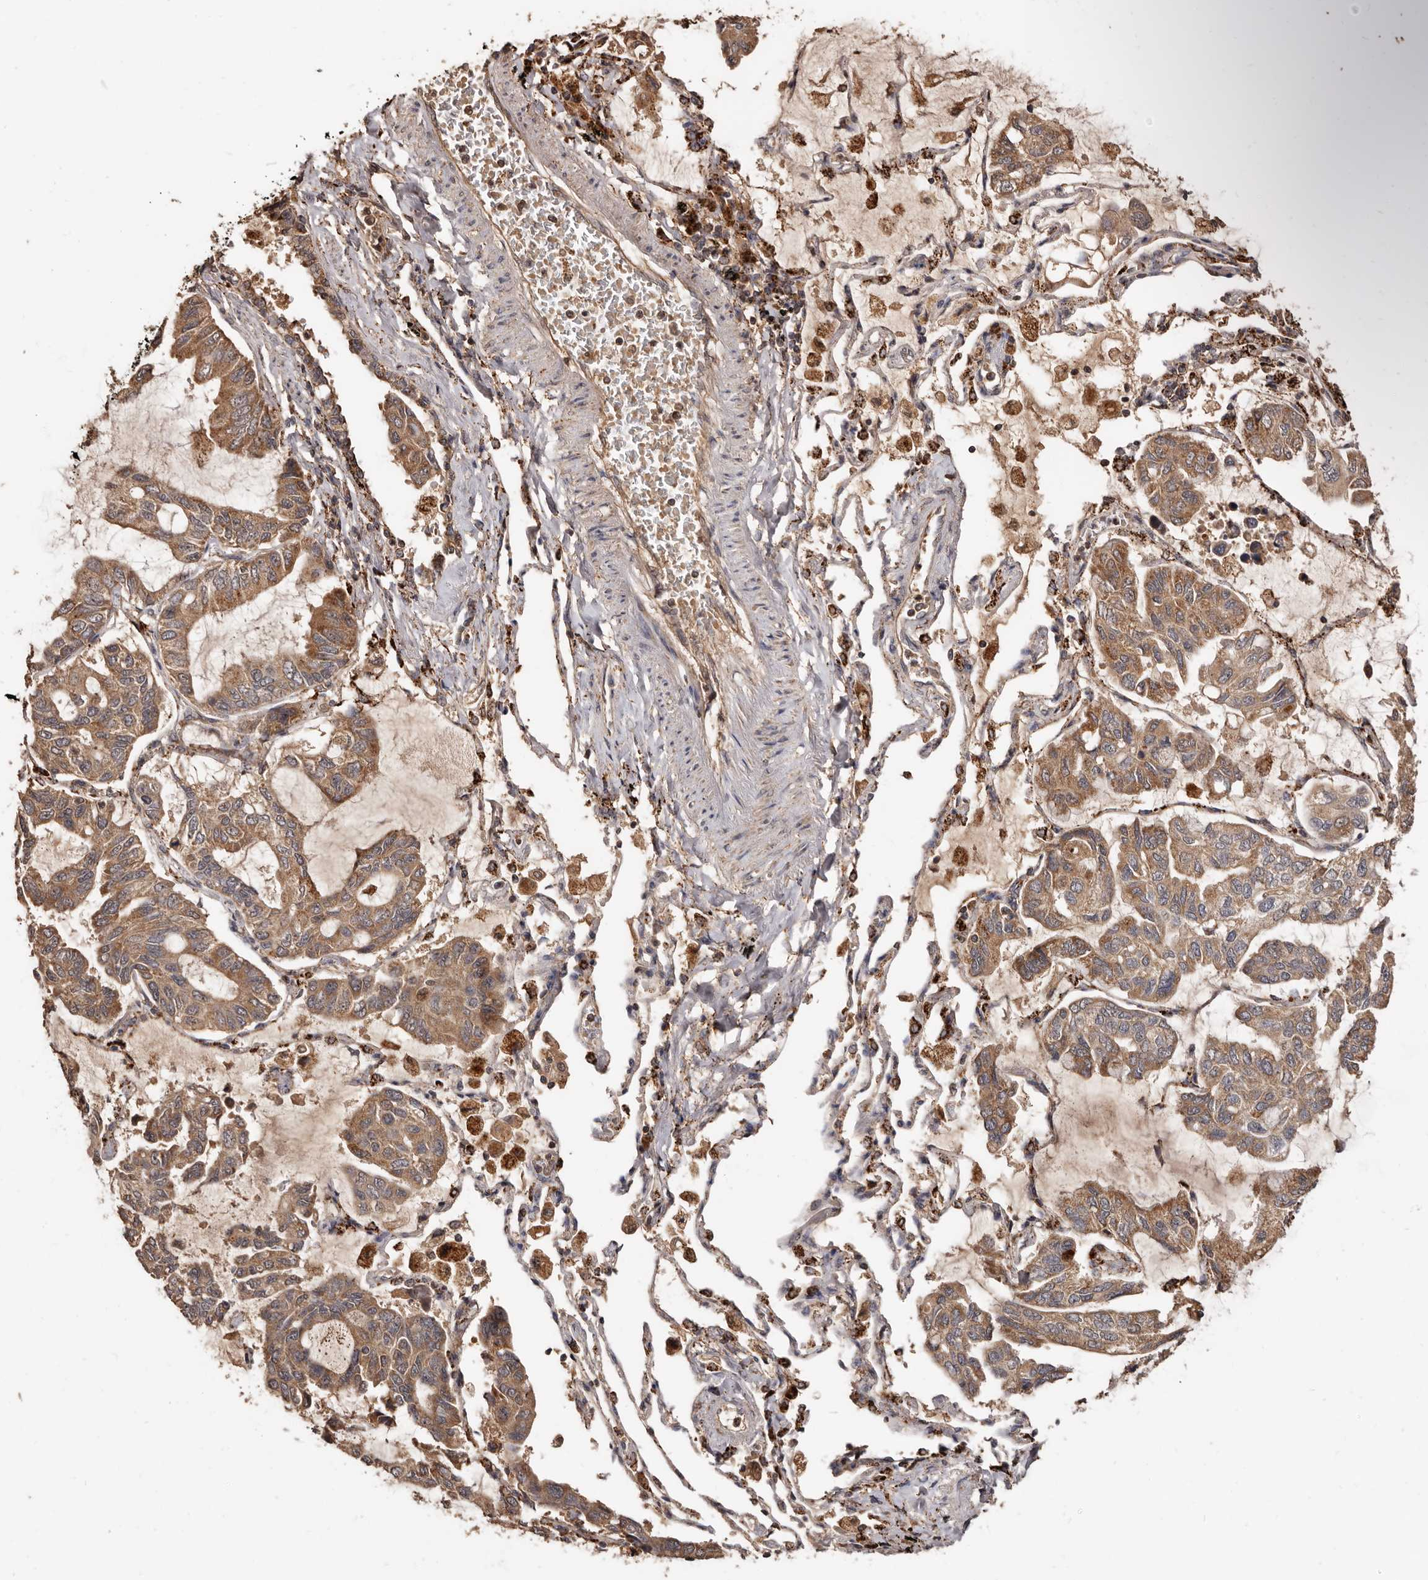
{"staining": {"intensity": "moderate", "quantity": ">75%", "location": "cytoplasmic/membranous"}, "tissue": "lung cancer", "cell_type": "Tumor cells", "image_type": "cancer", "snomed": [{"axis": "morphology", "description": "Adenocarcinoma, NOS"}, {"axis": "topography", "description": "Lung"}], "caption": "A brown stain labels moderate cytoplasmic/membranous expression of a protein in lung adenocarcinoma tumor cells. The staining is performed using DAB (3,3'-diaminobenzidine) brown chromogen to label protein expression. The nuclei are counter-stained blue using hematoxylin.", "gene": "AKAP7", "patient": {"sex": "male", "age": 64}}